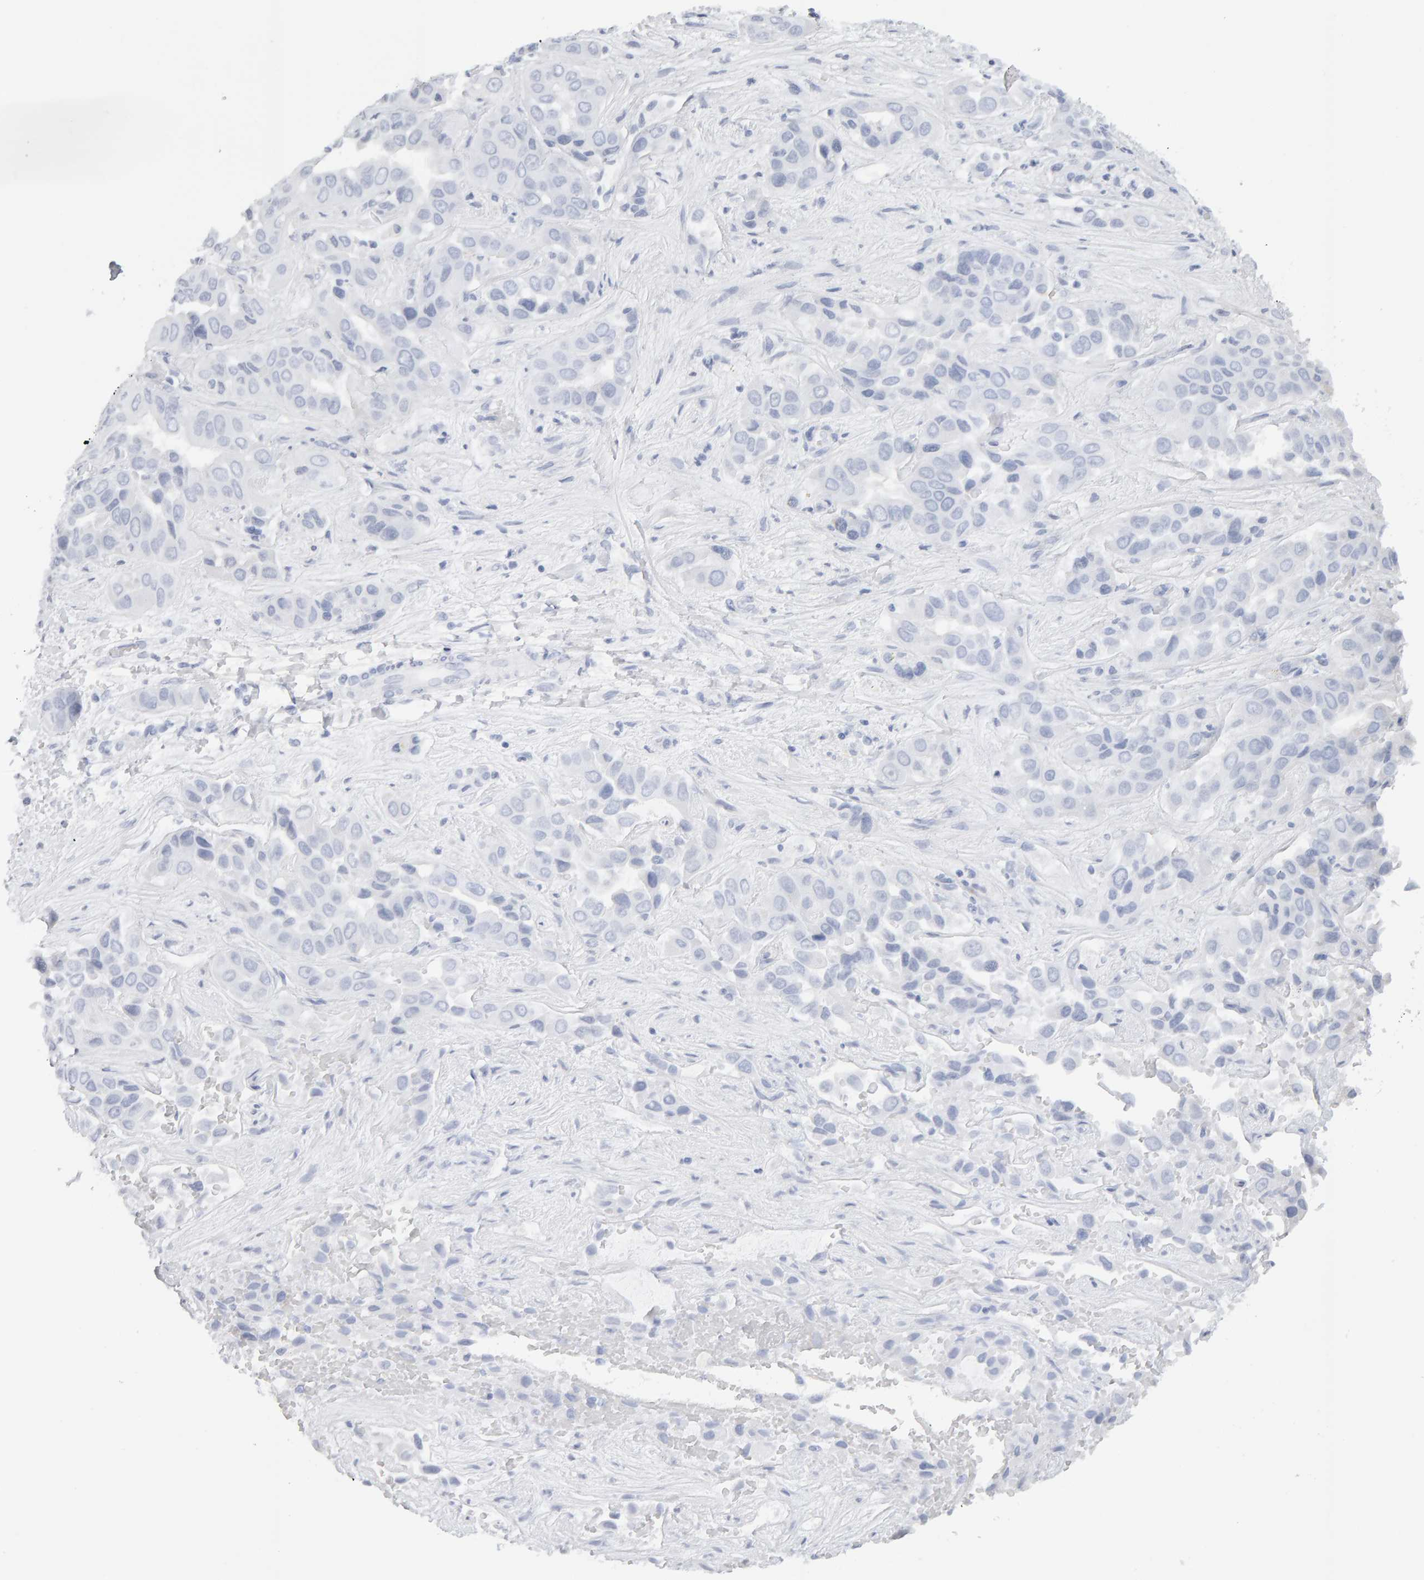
{"staining": {"intensity": "weak", "quantity": "<25%", "location": "cytoplasmic/membranous"}, "tissue": "liver cancer", "cell_type": "Tumor cells", "image_type": "cancer", "snomed": [{"axis": "morphology", "description": "Cholangiocarcinoma"}, {"axis": "topography", "description": "Liver"}], "caption": "This is an immunohistochemistry photomicrograph of cholangiocarcinoma (liver). There is no expression in tumor cells.", "gene": "METRNL", "patient": {"sex": "female", "age": 52}}